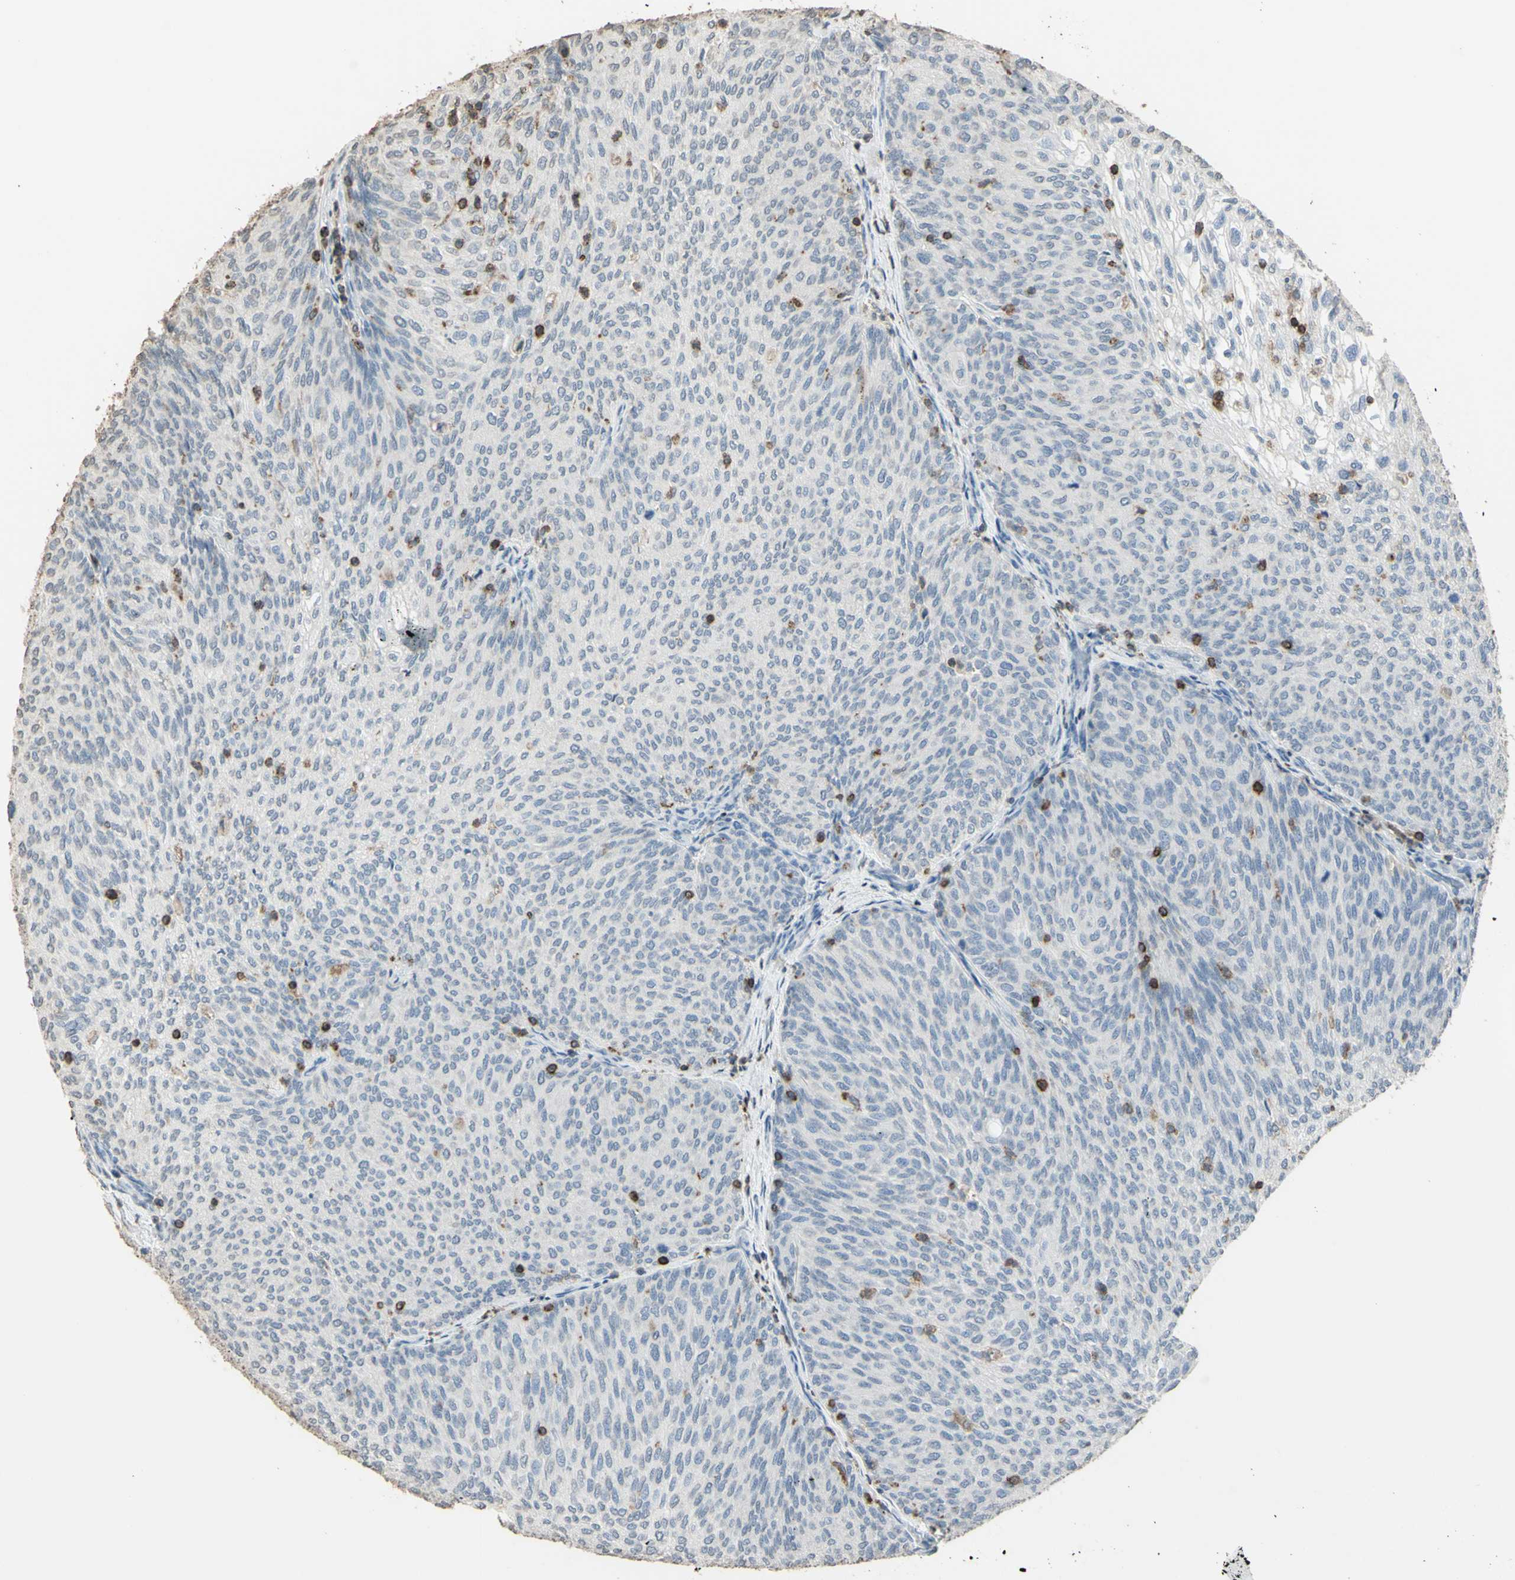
{"staining": {"intensity": "negative", "quantity": "none", "location": "none"}, "tissue": "urothelial cancer", "cell_type": "Tumor cells", "image_type": "cancer", "snomed": [{"axis": "morphology", "description": "Urothelial carcinoma, Low grade"}, {"axis": "topography", "description": "Urinary bladder"}], "caption": "Protein analysis of urothelial cancer shows no significant expression in tumor cells.", "gene": "PSTPIP1", "patient": {"sex": "female", "age": 79}}